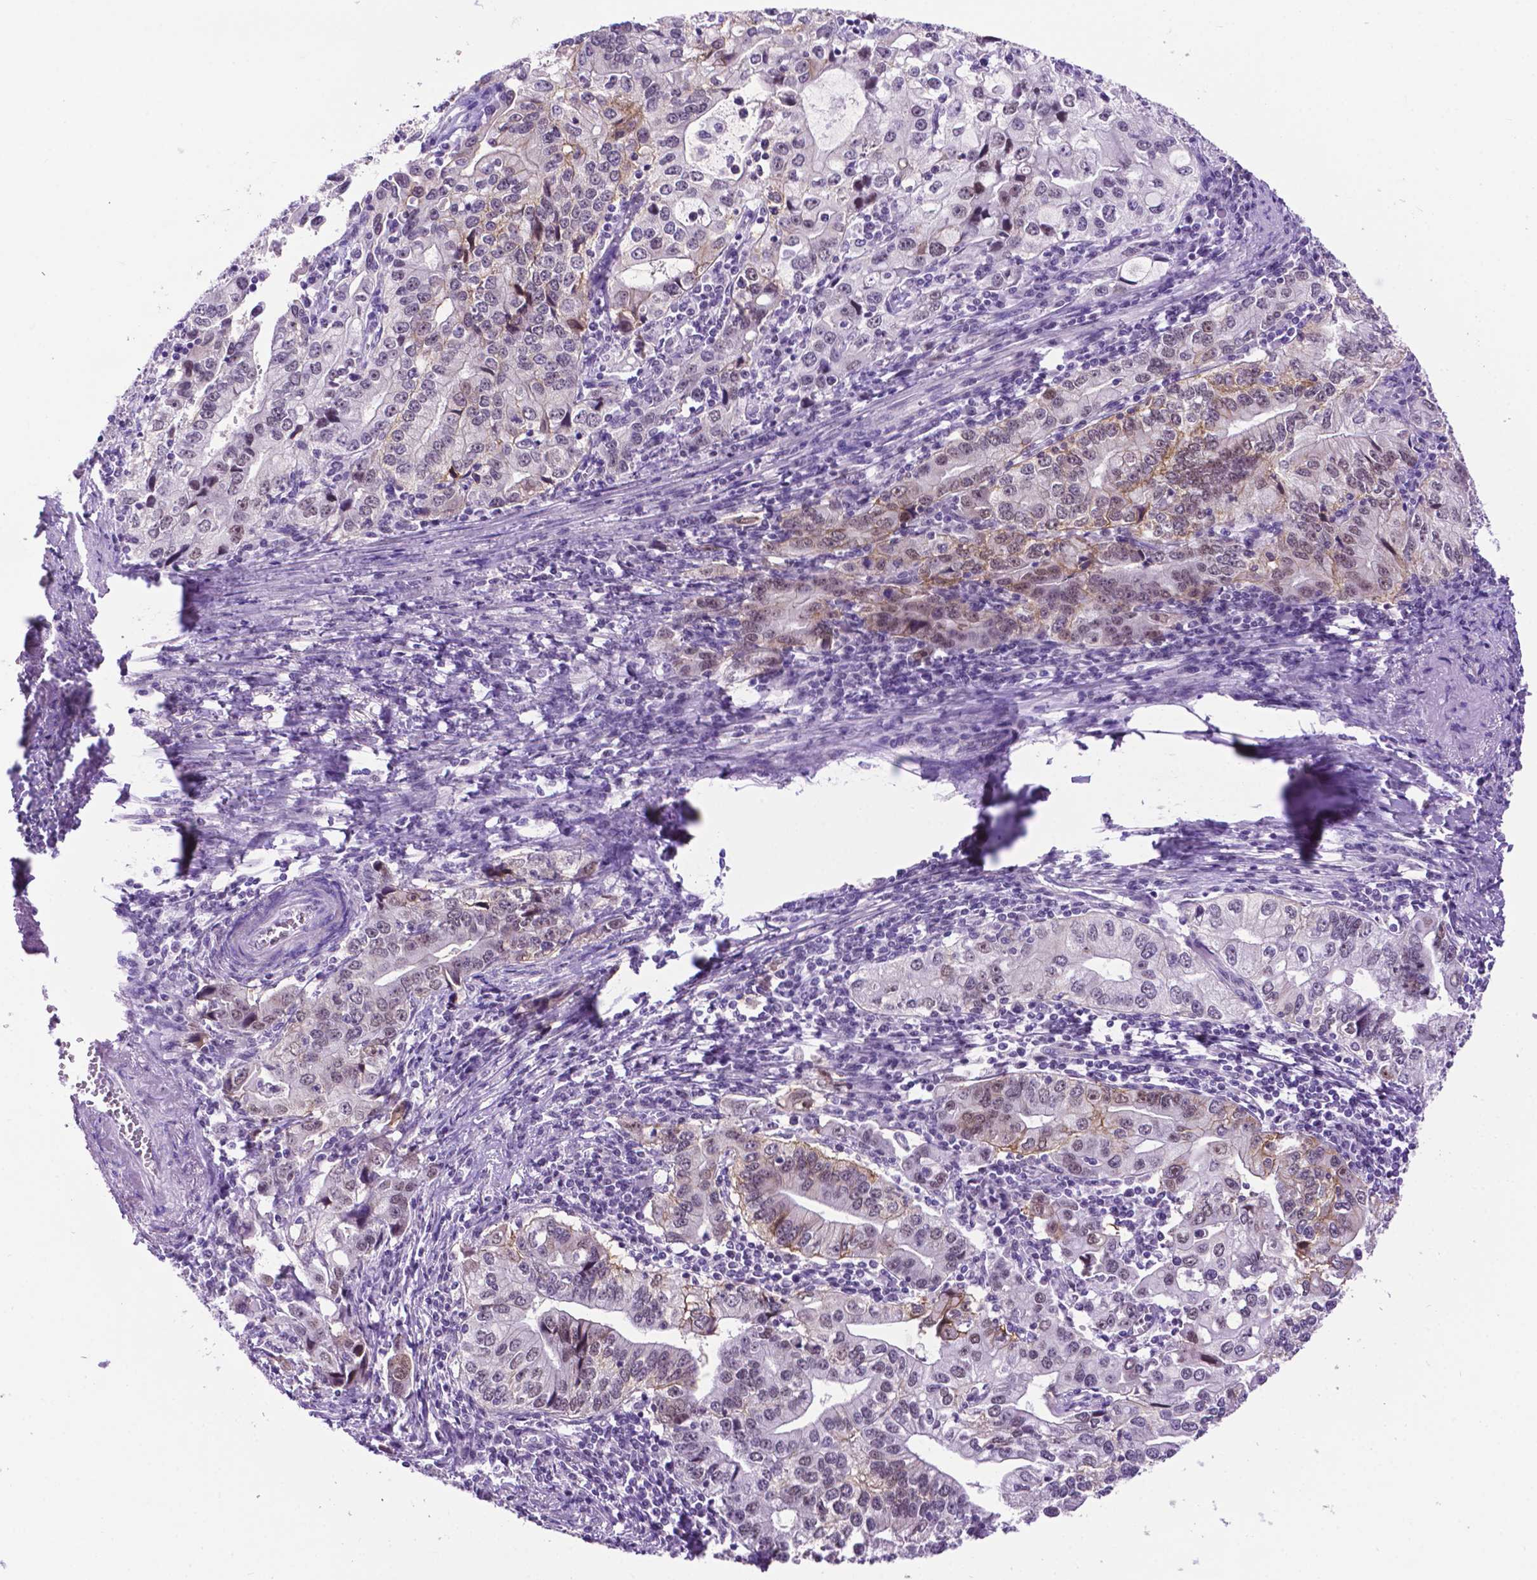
{"staining": {"intensity": "weak", "quantity": "<25%", "location": "cytoplasmic/membranous"}, "tissue": "stomach cancer", "cell_type": "Tumor cells", "image_type": "cancer", "snomed": [{"axis": "morphology", "description": "Adenocarcinoma, NOS"}, {"axis": "topography", "description": "Stomach, lower"}], "caption": "IHC photomicrograph of human stomach cancer stained for a protein (brown), which reveals no staining in tumor cells.", "gene": "TACSTD2", "patient": {"sex": "female", "age": 72}}